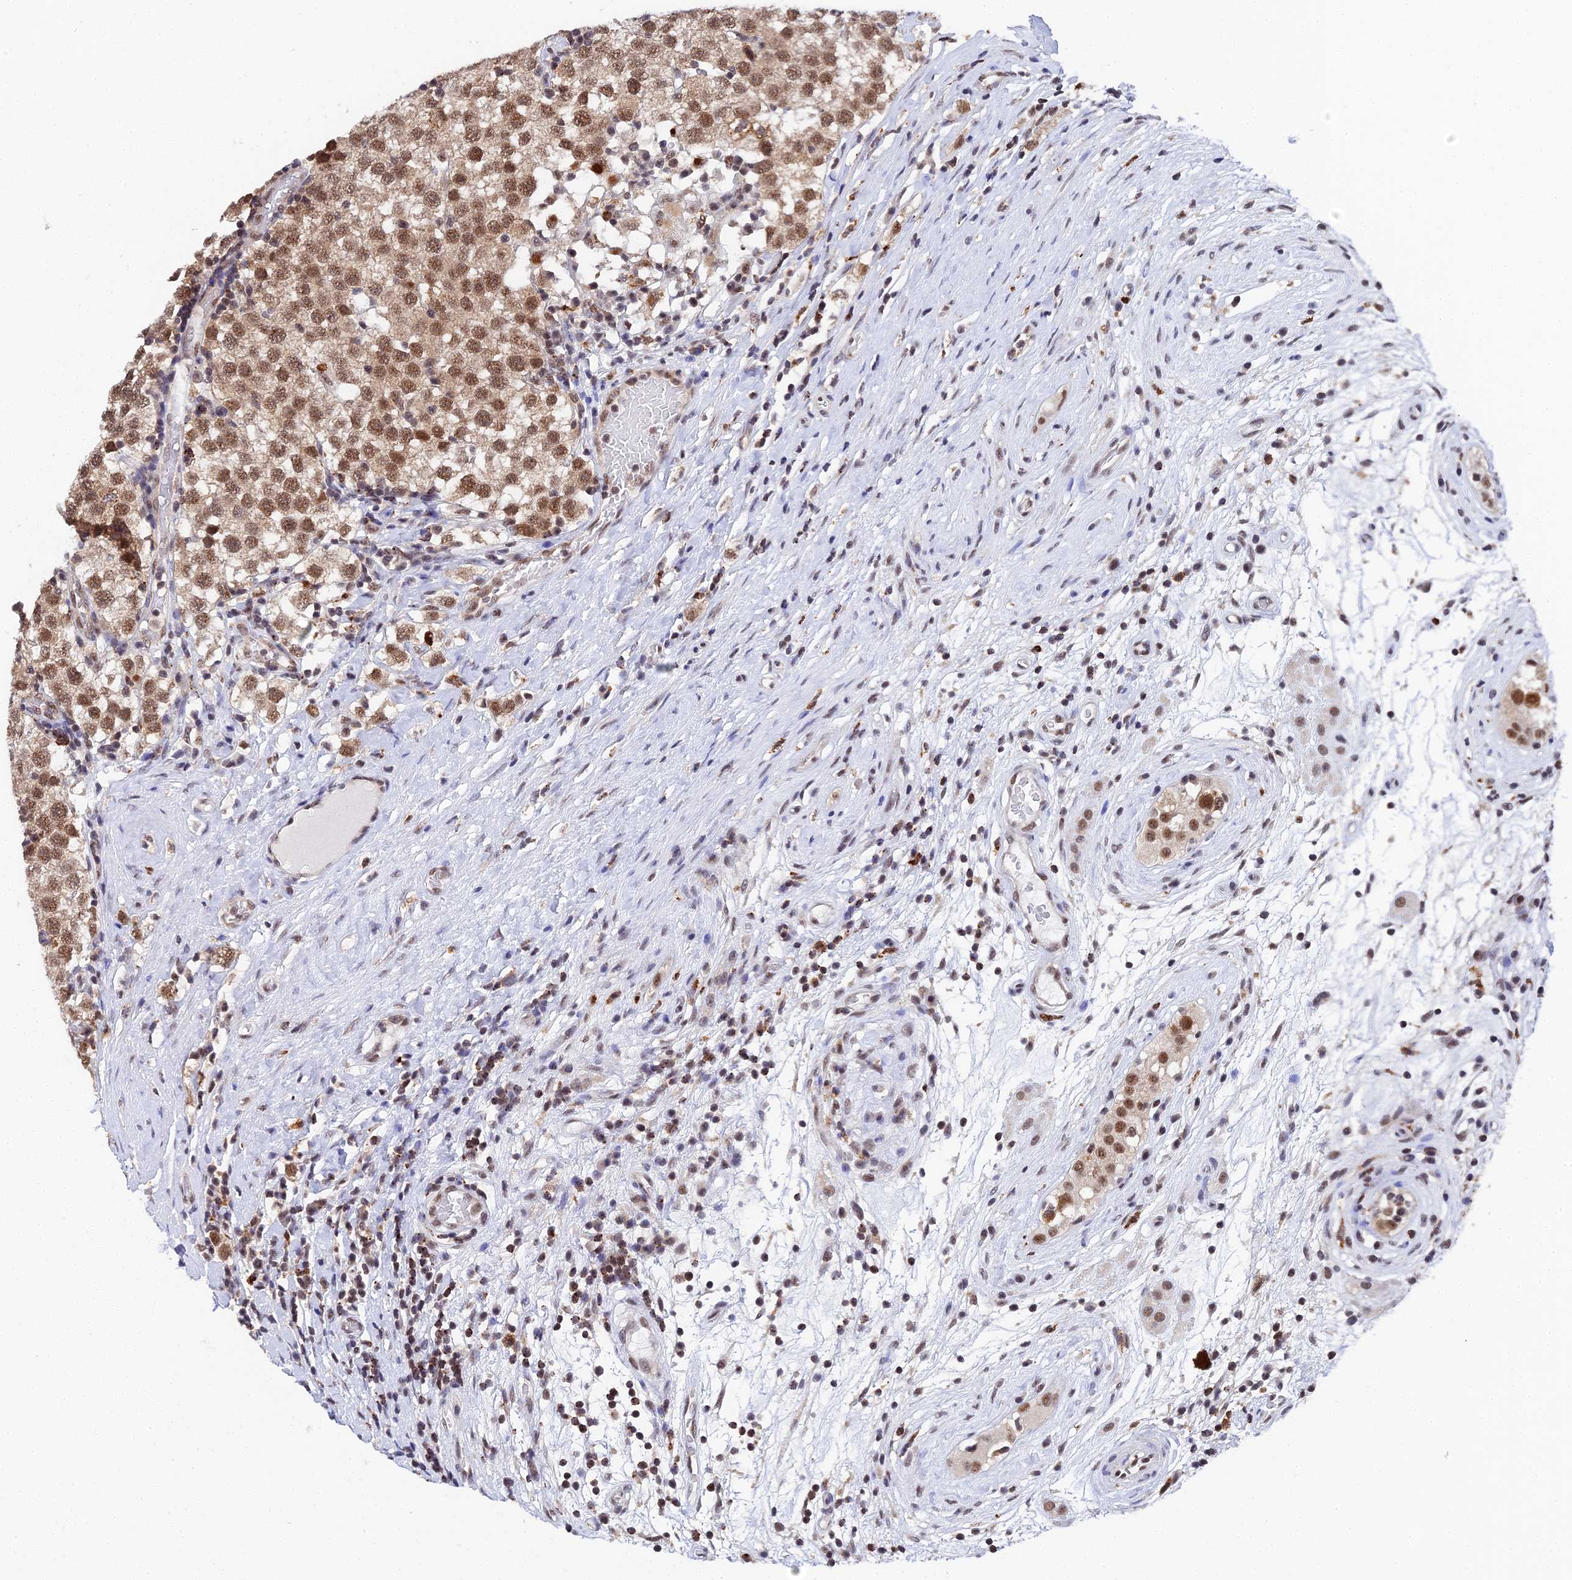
{"staining": {"intensity": "moderate", "quantity": ">75%", "location": "cytoplasmic/membranous,nuclear"}, "tissue": "testis cancer", "cell_type": "Tumor cells", "image_type": "cancer", "snomed": [{"axis": "morphology", "description": "Seminoma, NOS"}, {"axis": "topography", "description": "Testis"}], "caption": "A brown stain highlights moderate cytoplasmic/membranous and nuclear expression of a protein in testis seminoma tumor cells.", "gene": "MAGOHB", "patient": {"sex": "male", "age": 34}}